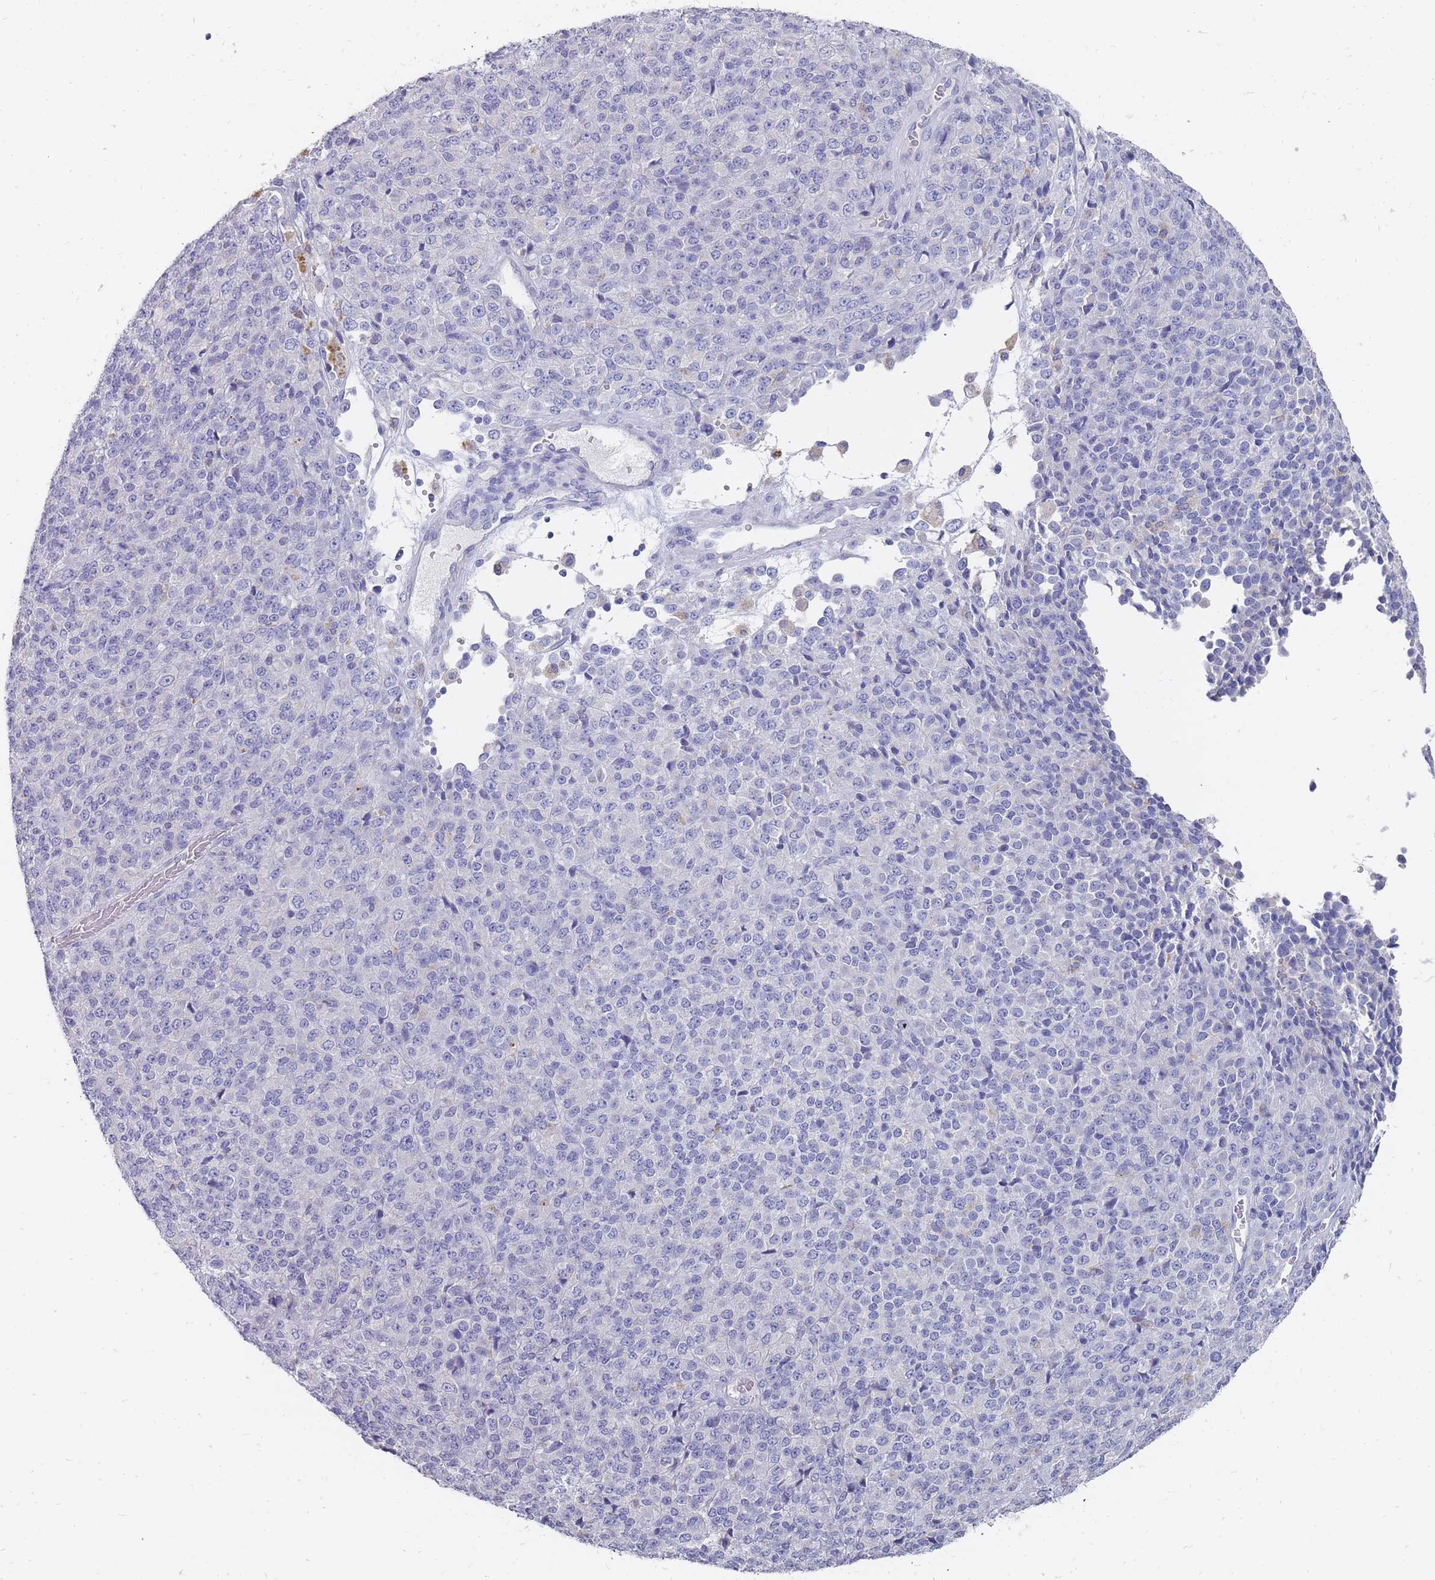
{"staining": {"intensity": "negative", "quantity": "none", "location": "none"}, "tissue": "melanoma", "cell_type": "Tumor cells", "image_type": "cancer", "snomed": [{"axis": "morphology", "description": "Malignant melanoma, Metastatic site"}, {"axis": "topography", "description": "Brain"}], "caption": "The photomicrograph reveals no staining of tumor cells in malignant melanoma (metastatic site).", "gene": "OTULINL", "patient": {"sex": "female", "age": 56}}